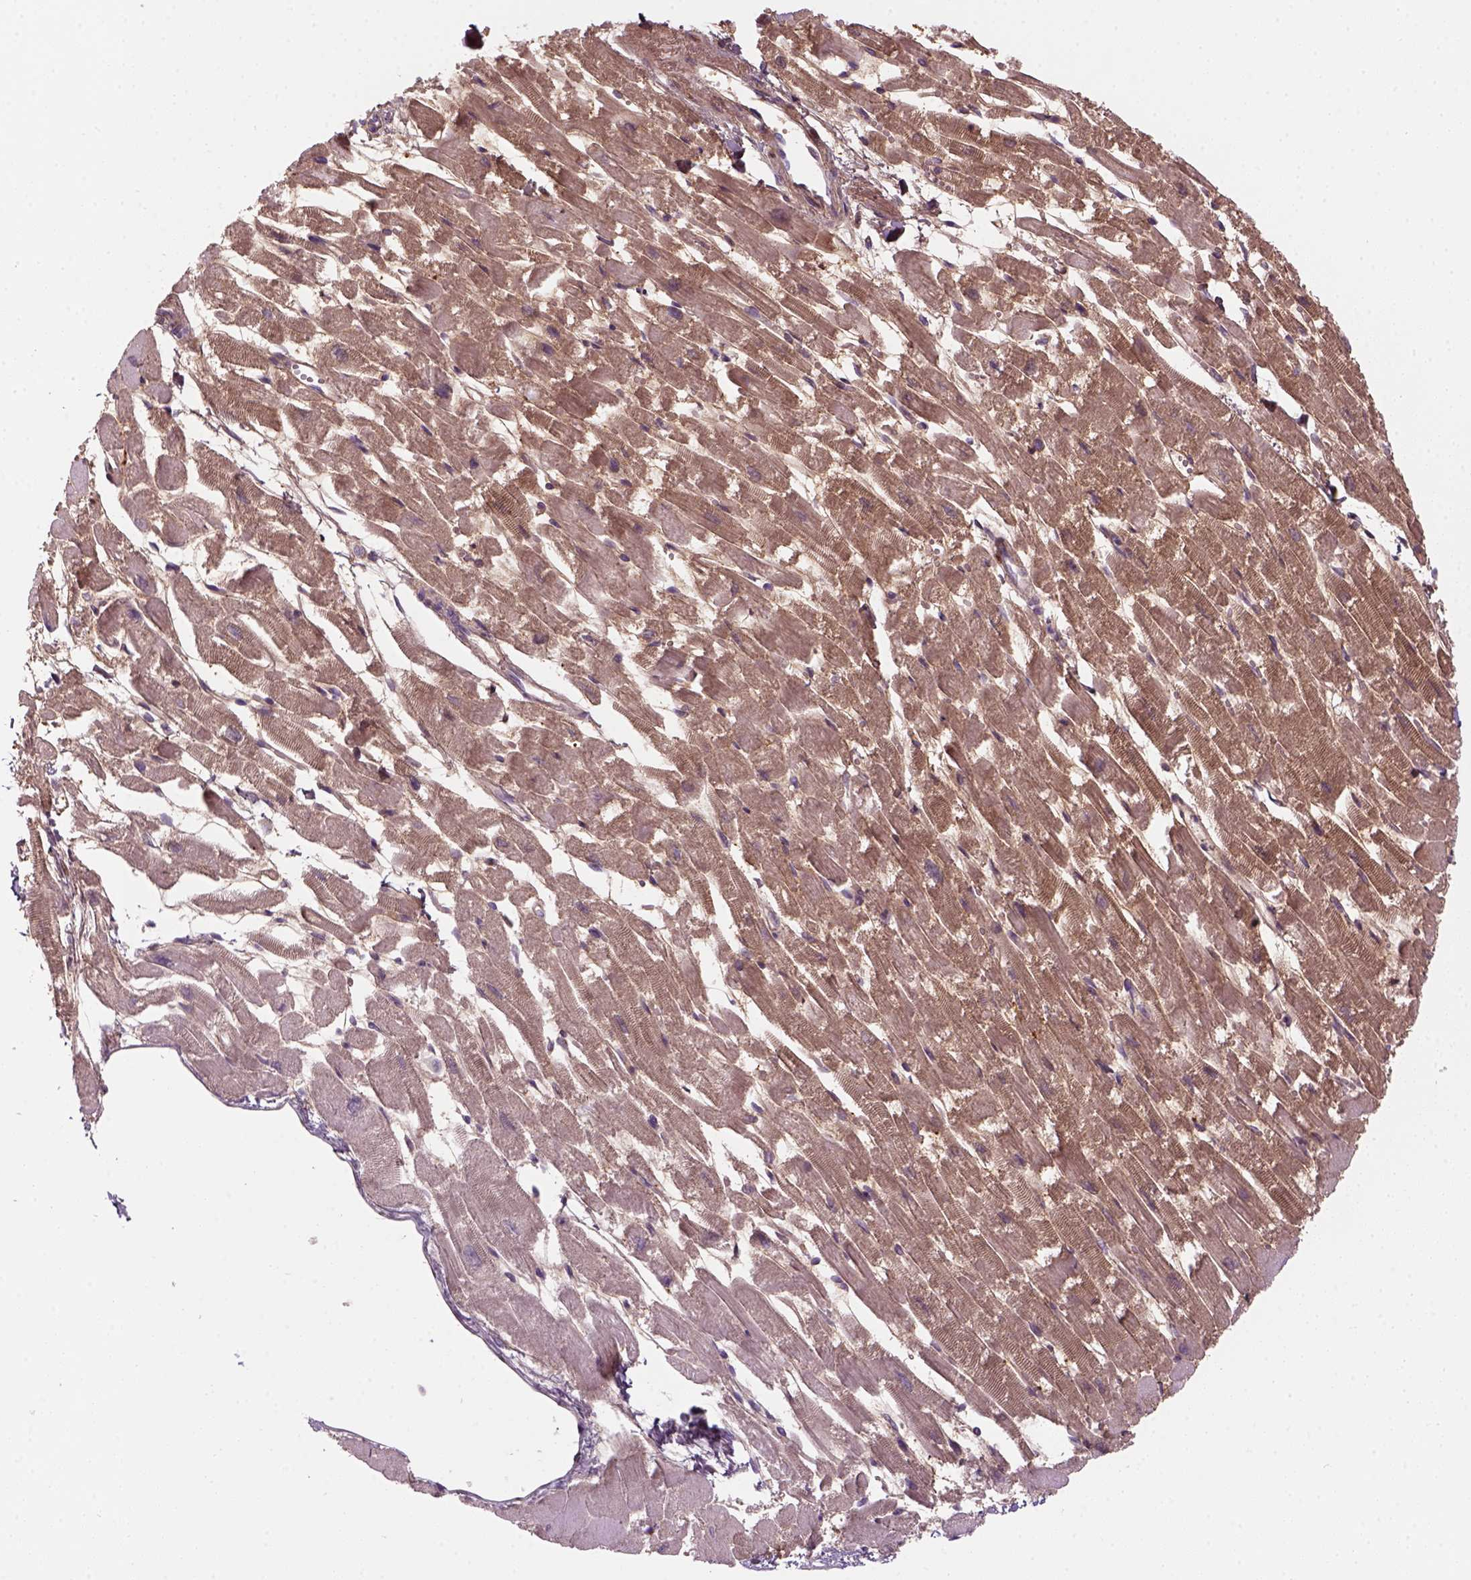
{"staining": {"intensity": "moderate", "quantity": ">75%", "location": "cytoplasmic/membranous"}, "tissue": "heart muscle", "cell_type": "Cardiomyocytes", "image_type": "normal", "snomed": [{"axis": "morphology", "description": "Normal tissue, NOS"}, {"axis": "topography", "description": "Heart"}], "caption": "This photomicrograph exhibits immunohistochemistry (IHC) staining of unremarkable heart muscle, with medium moderate cytoplasmic/membranous staining in about >75% of cardiomyocytes.", "gene": "GOT1", "patient": {"sex": "female", "age": 52}}